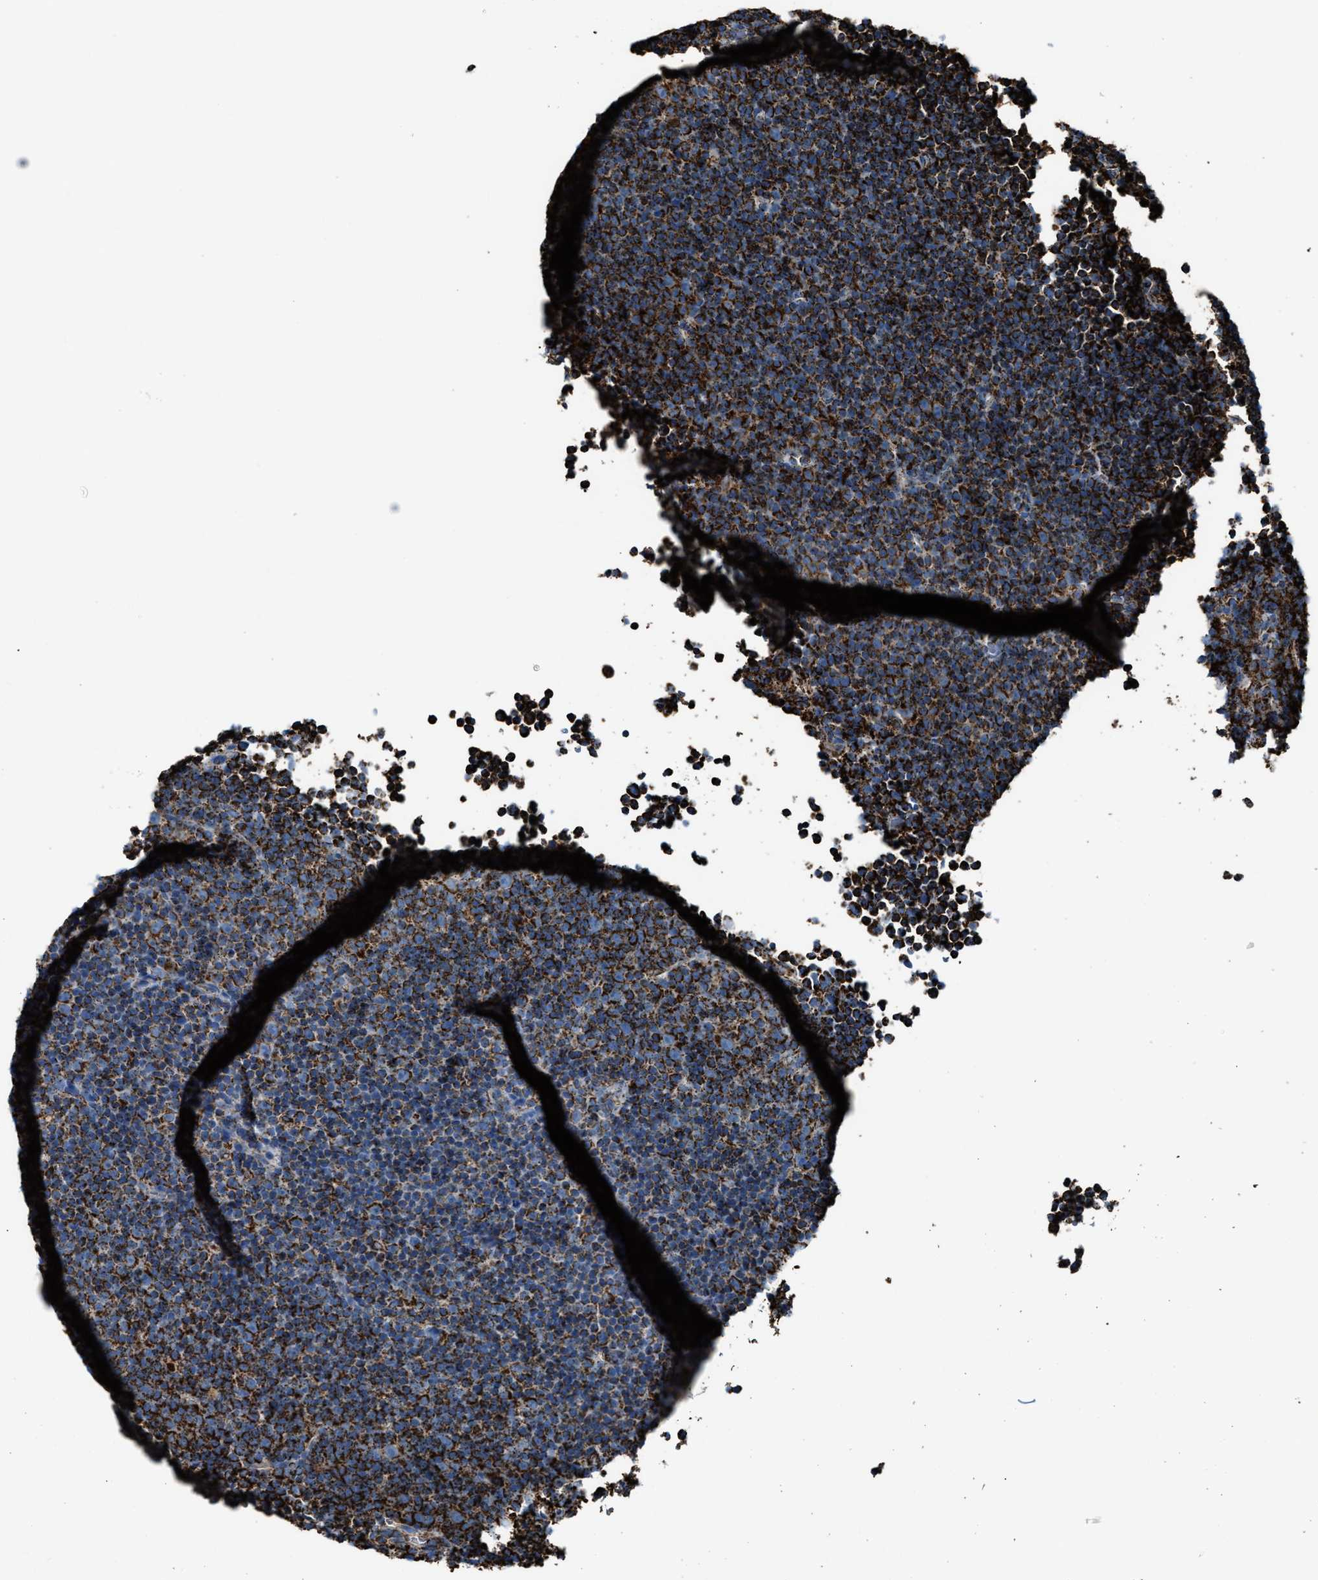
{"staining": {"intensity": "strong", "quantity": "25%-75%", "location": "cytoplasmic/membranous"}, "tissue": "lymphoma", "cell_type": "Tumor cells", "image_type": "cancer", "snomed": [{"axis": "morphology", "description": "Malignant lymphoma, non-Hodgkin's type, Low grade"}, {"axis": "topography", "description": "Lymph node"}], "caption": "Immunohistochemistry (IHC) histopathology image of low-grade malignant lymphoma, non-Hodgkin's type stained for a protein (brown), which demonstrates high levels of strong cytoplasmic/membranous expression in about 25%-75% of tumor cells.", "gene": "MDH2", "patient": {"sex": "female", "age": 67}}